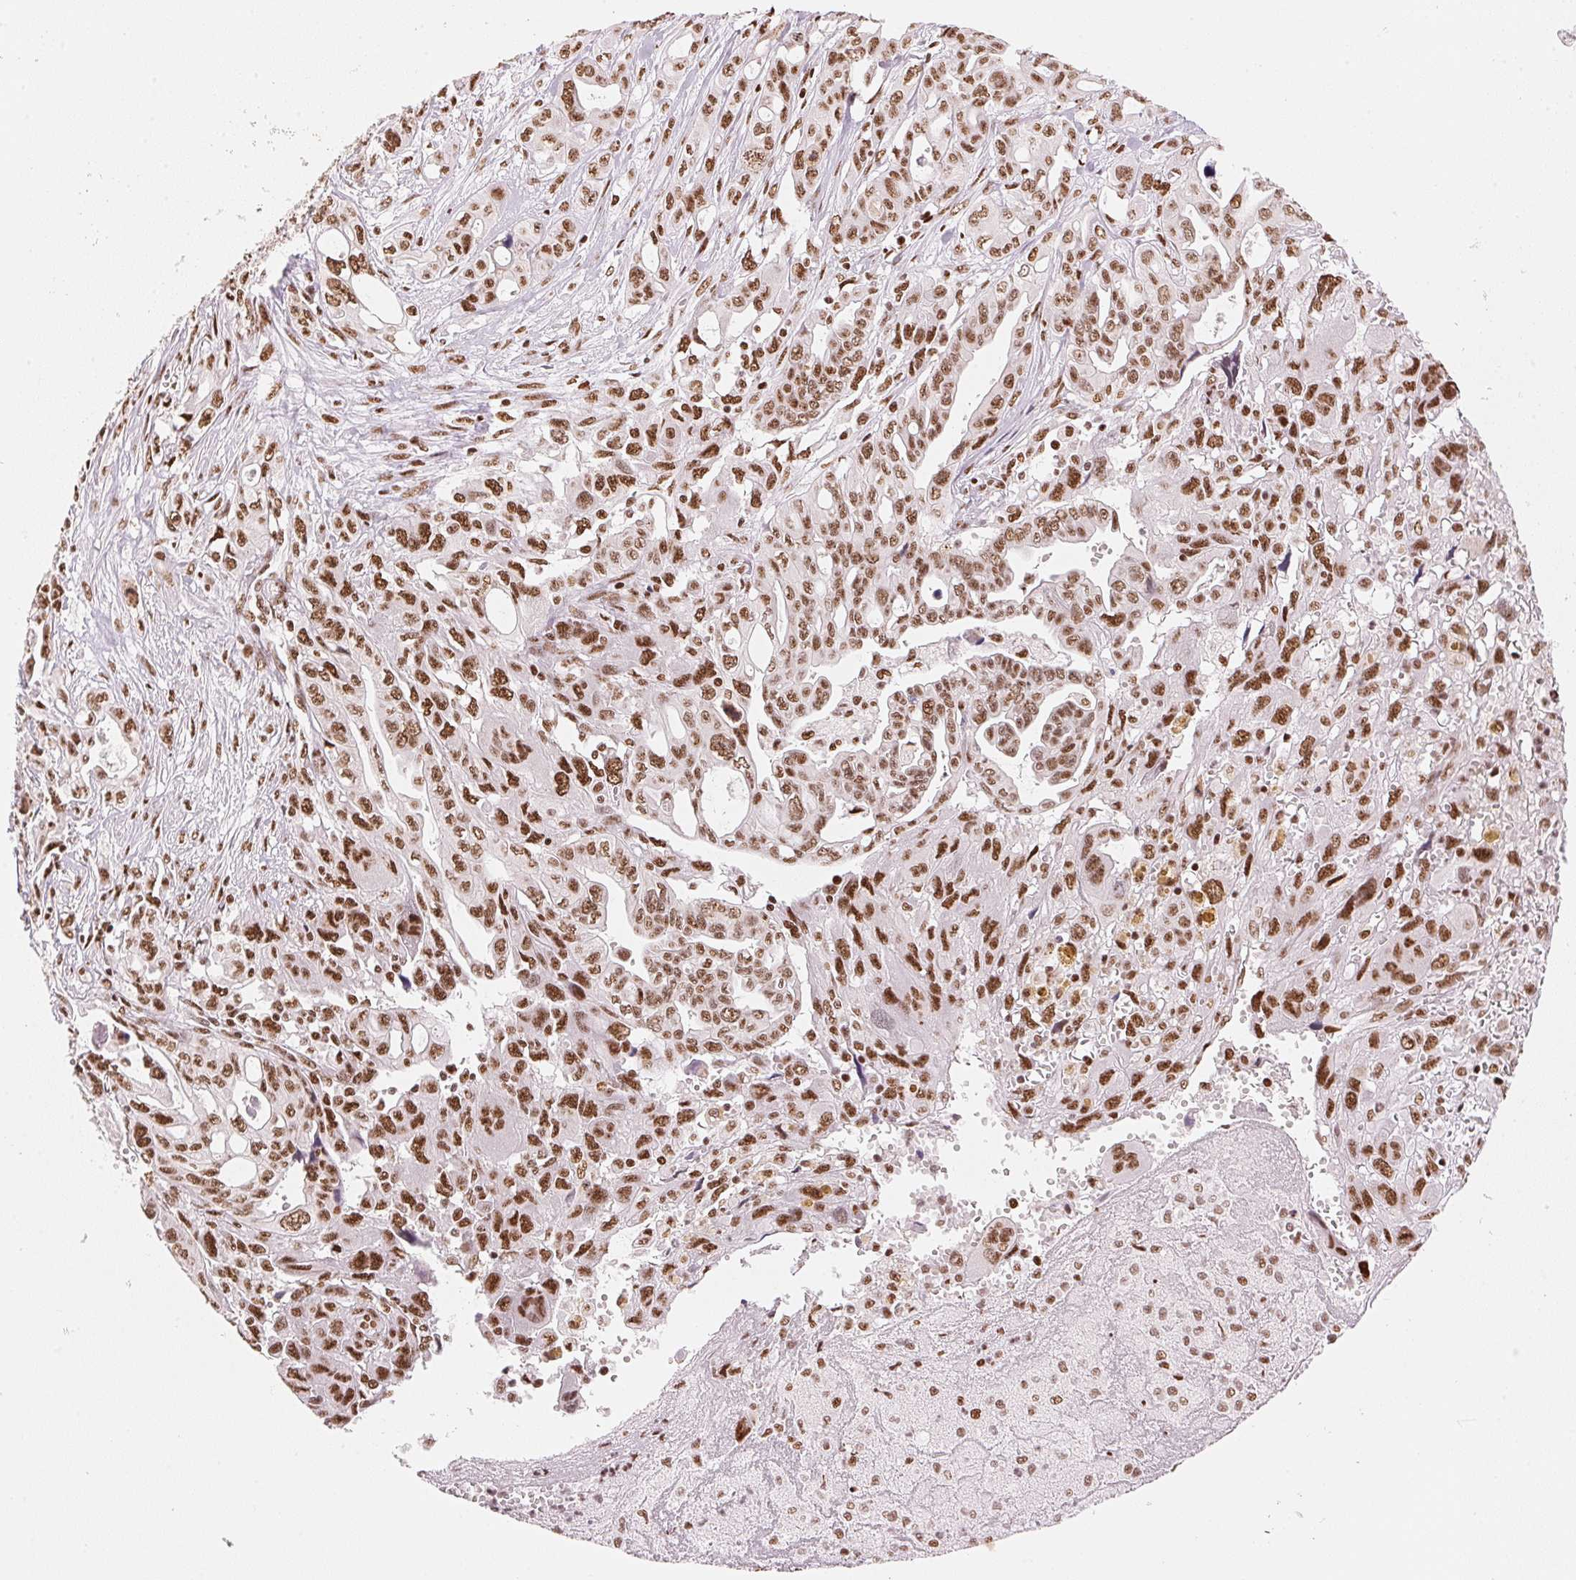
{"staining": {"intensity": "strong", "quantity": ">75%", "location": "nuclear"}, "tissue": "pancreatic cancer", "cell_type": "Tumor cells", "image_type": "cancer", "snomed": [{"axis": "morphology", "description": "Adenocarcinoma, NOS"}, {"axis": "topography", "description": "Pancreas"}], "caption": "Pancreatic adenocarcinoma was stained to show a protein in brown. There is high levels of strong nuclear staining in about >75% of tumor cells.", "gene": "NXF1", "patient": {"sex": "female", "age": 47}}